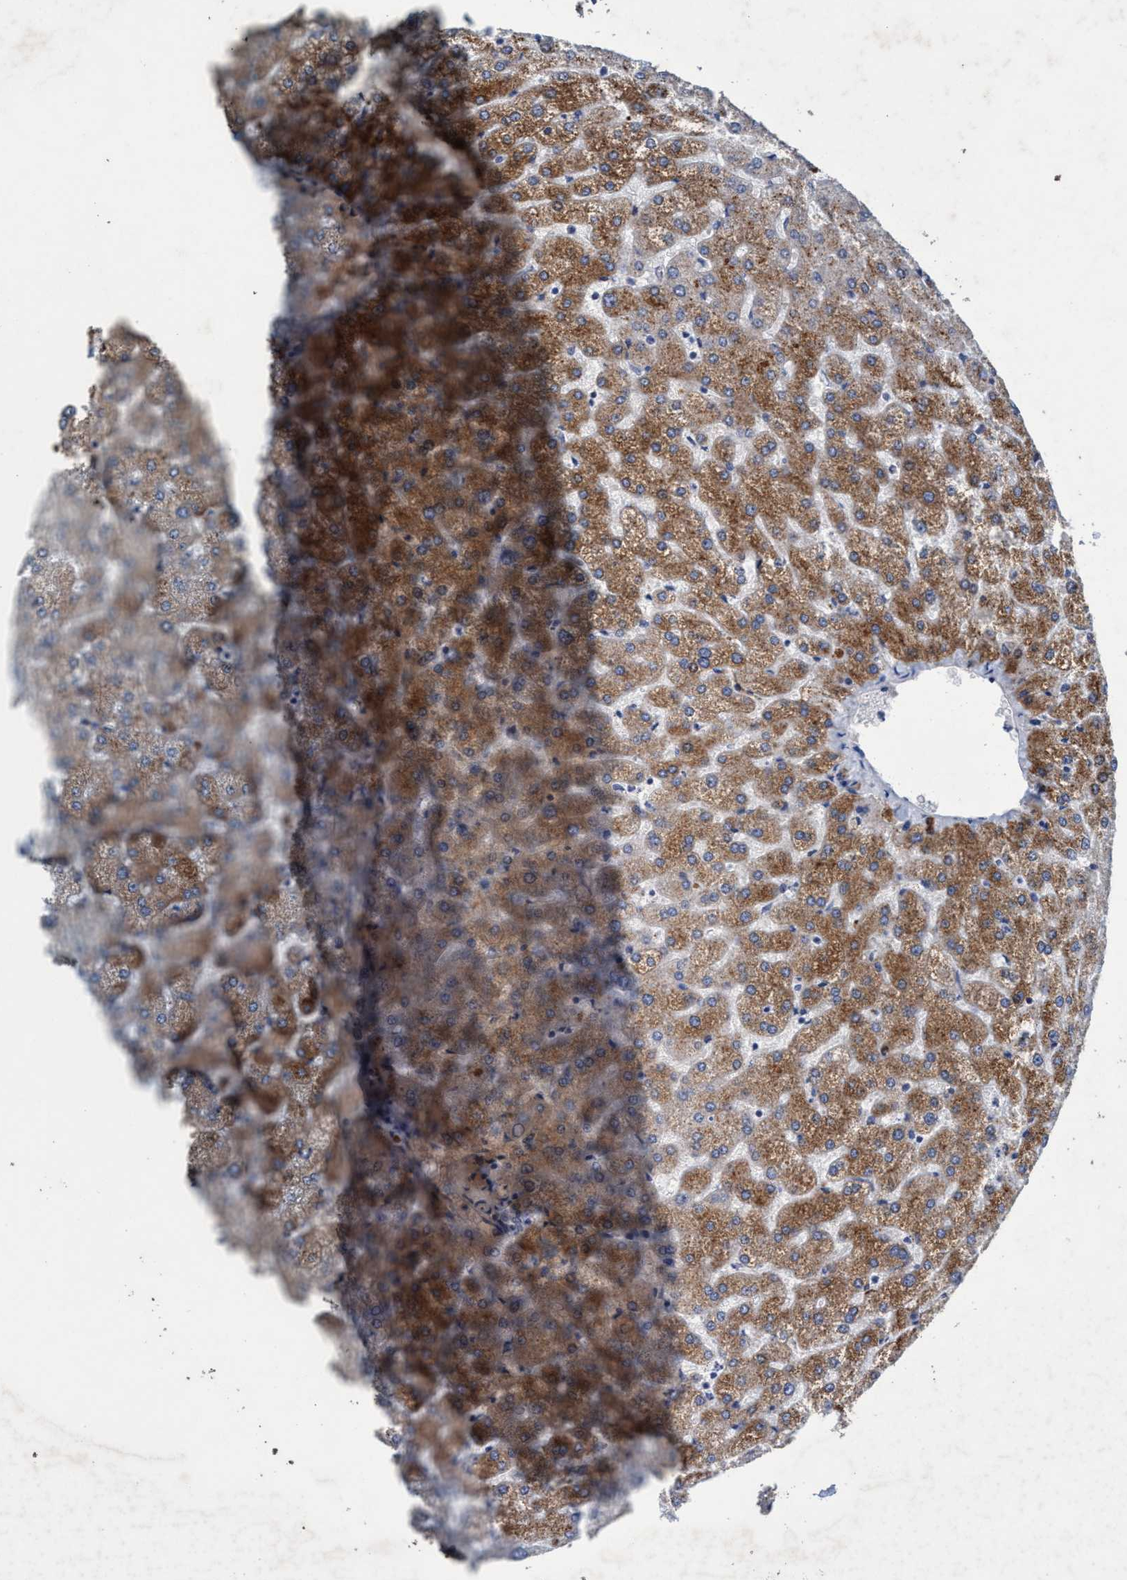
{"staining": {"intensity": "weak", "quantity": "<25%", "location": "nuclear"}, "tissue": "liver", "cell_type": "Cholangiocytes", "image_type": "normal", "snomed": [{"axis": "morphology", "description": "Normal tissue, NOS"}, {"axis": "topography", "description": "Liver"}], "caption": "The immunohistochemistry (IHC) photomicrograph has no significant expression in cholangiocytes of liver. (IHC, brightfield microscopy, high magnification).", "gene": "GRB14", "patient": {"sex": "female", "age": 32}}